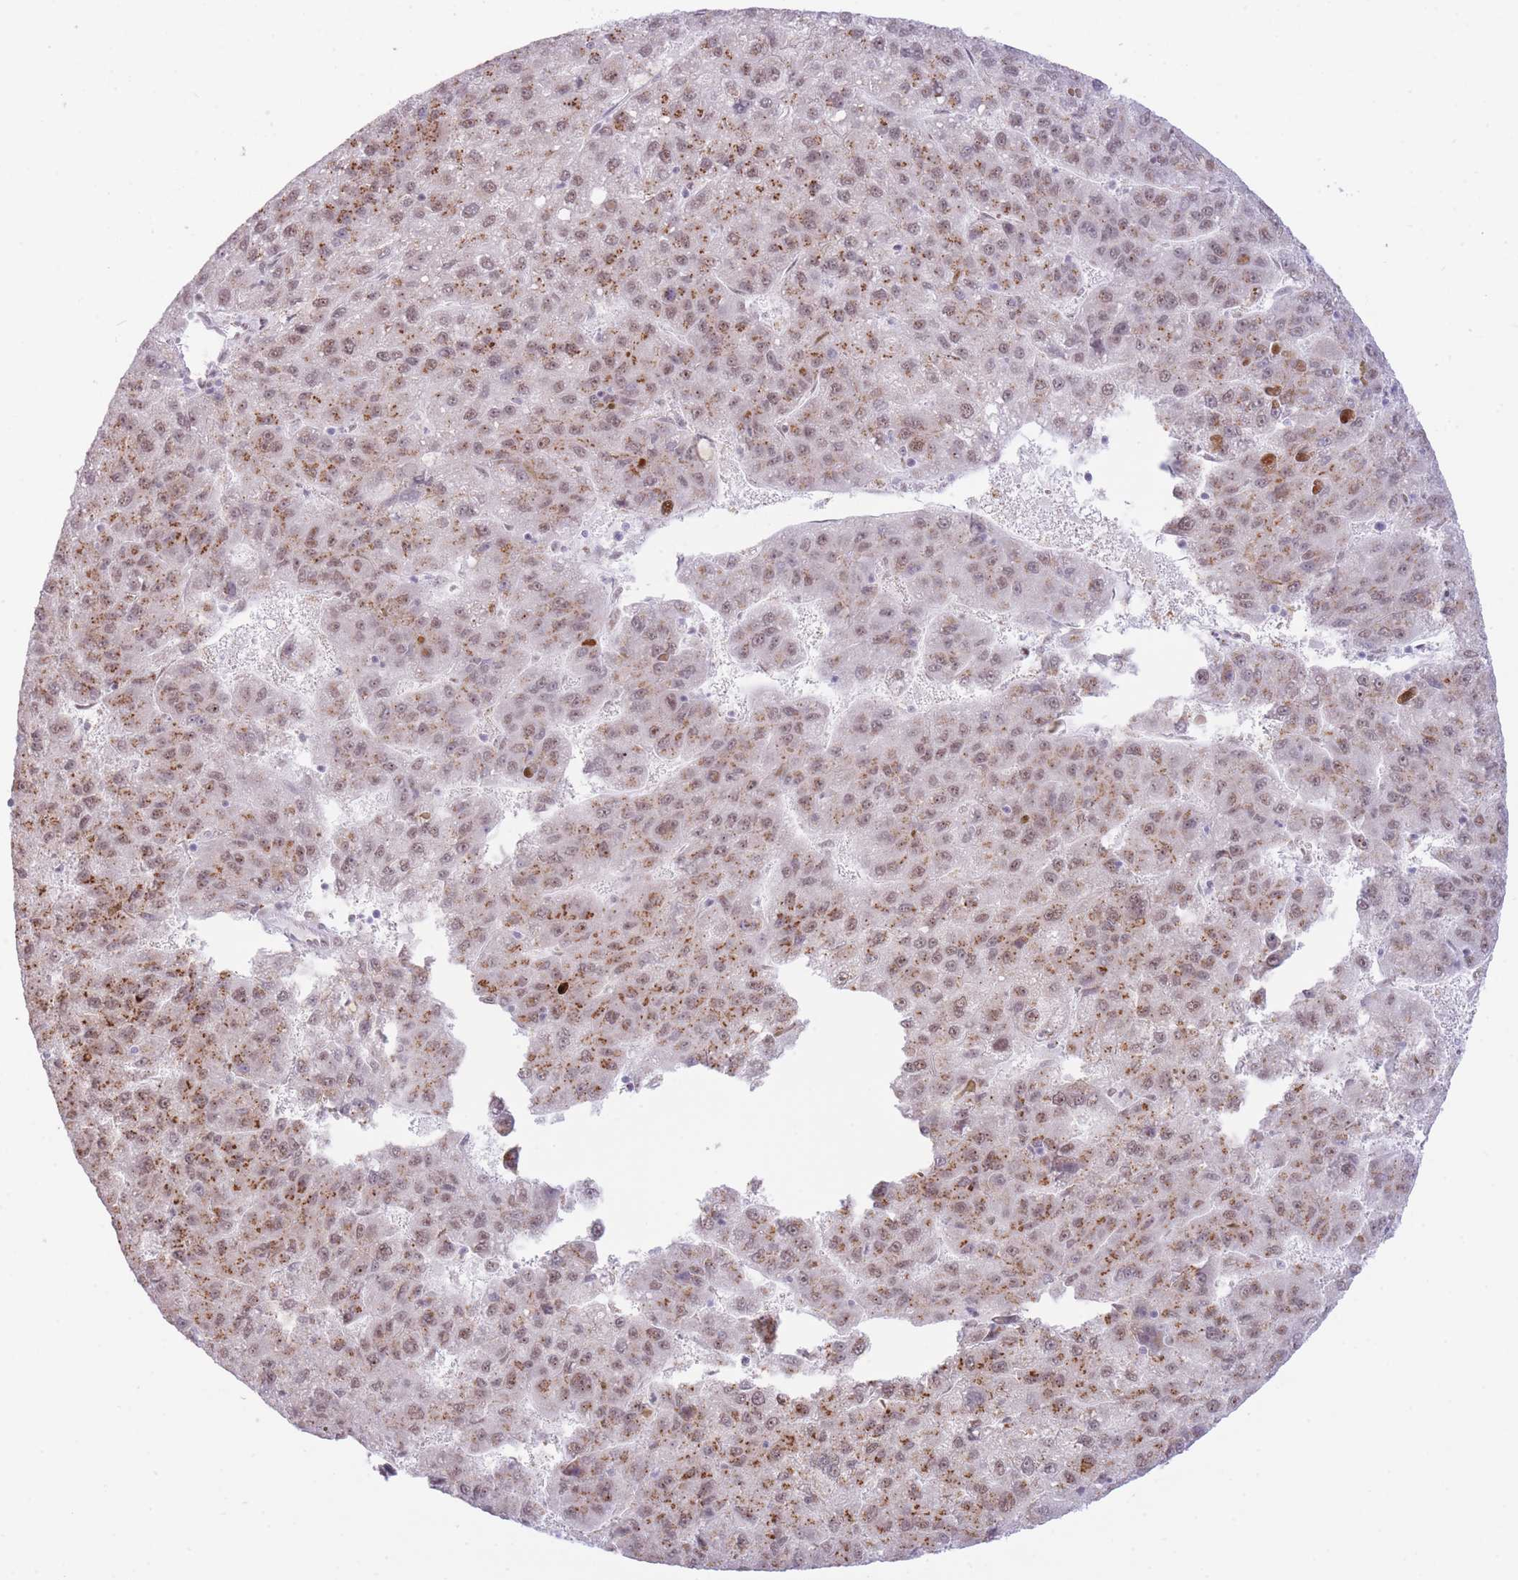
{"staining": {"intensity": "moderate", "quantity": ">75%", "location": "cytoplasmic/membranous,nuclear"}, "tissue": "liver cancer", "cell_type": "Tumor cells", "image_type": "cancer", "snomed": [{"axis": "morphology", "description": "Carcinoma, Hepatocellular, NOS"}, {"axis": "topography", "description": "Liver"}], "caption": "An image of liver cancer stained for a protein displays moderate cytoplasmic/membranous and nuclear brown staining in tumor cells. (DAB IHC with brightfield microscopy, high magnification).", "gene": "INO80C", "patient": {"sex": "female", "age": 82}}